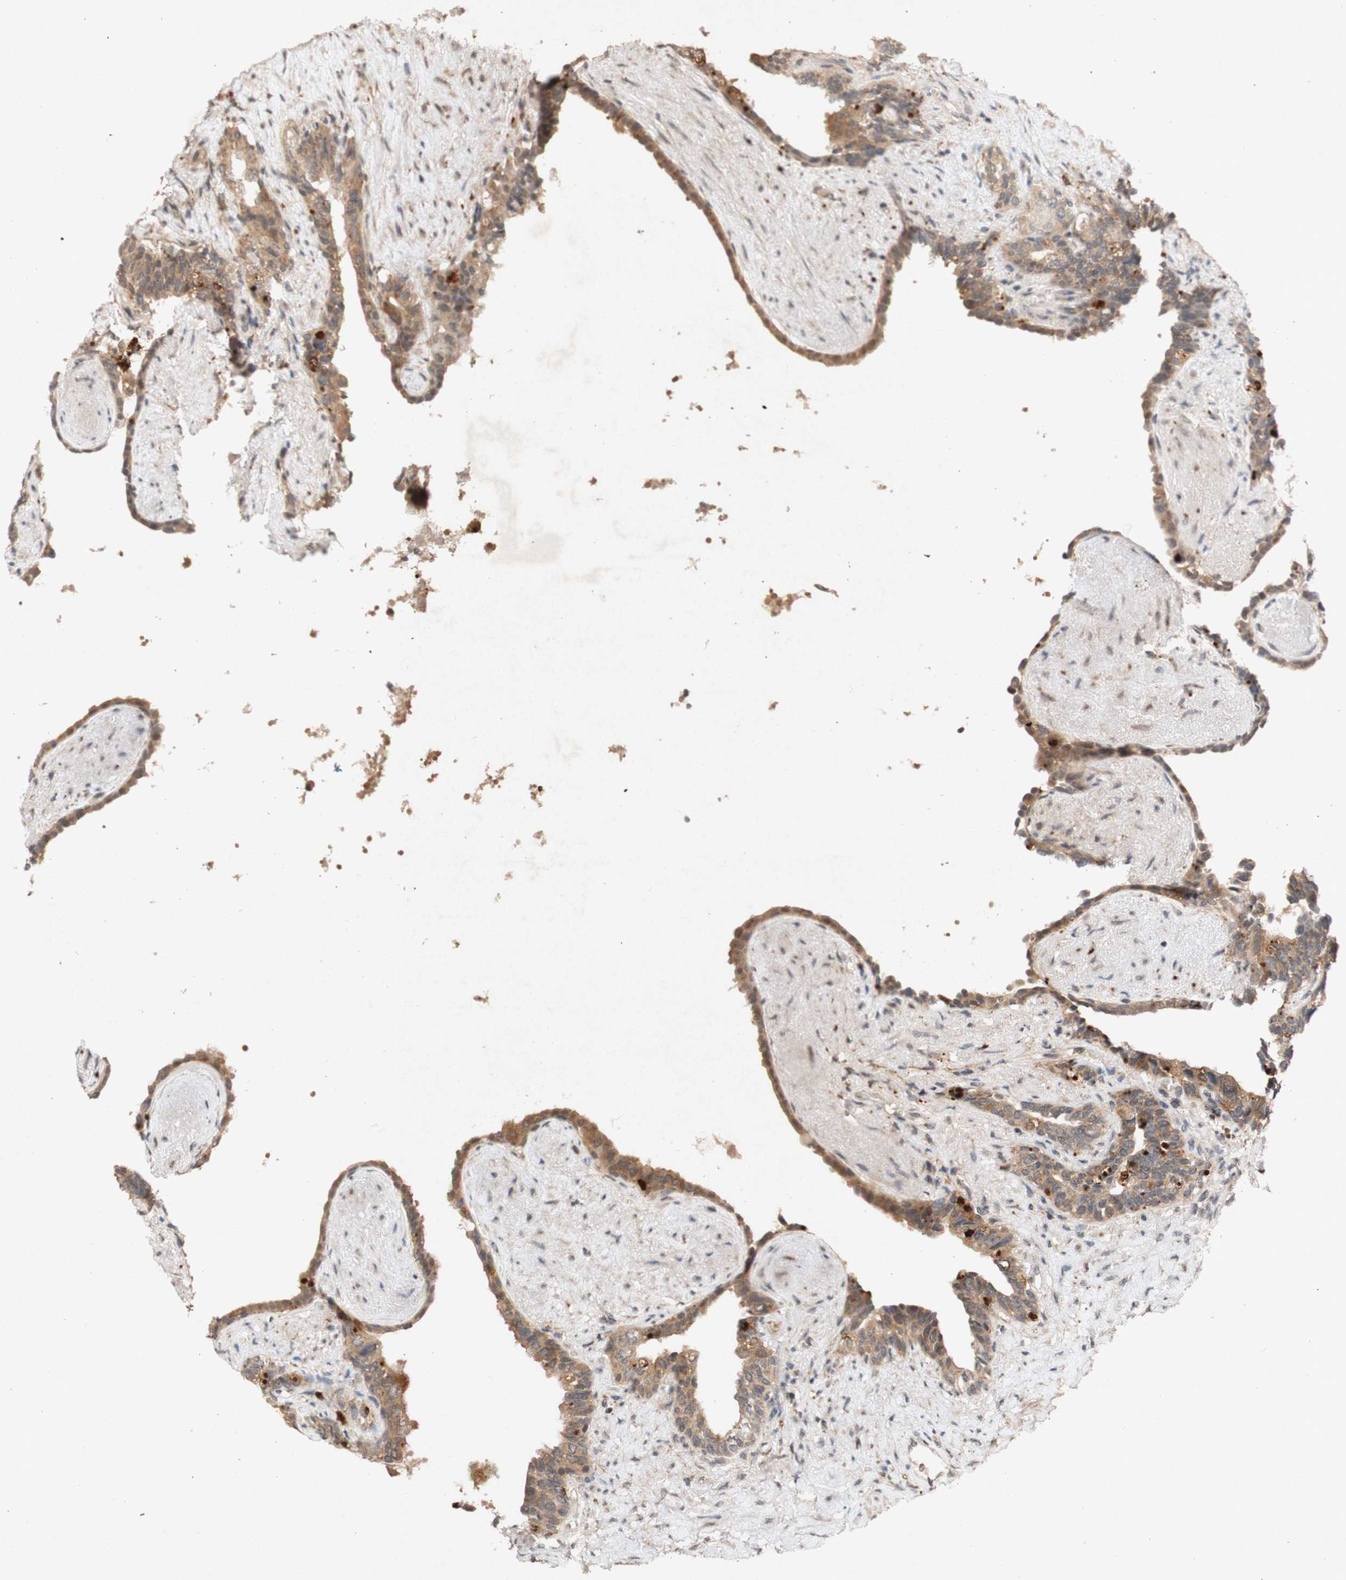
{"staining": {"intensity": "moderate", "quantity": ">75%", "location": "cytoplasmic/membranous"}, "tissue": "seminal vesicle", "cell_type": "Glandular cells", "image_type": "normal", "snomed": [{"axis": "morphology", "description": "Normal tissue, NOS"}, {"axis": "topography", "description": "Seminal veicle"}], "caption": "This photomicrograph shows immunohistochemistry (IHC) staining of benign seminal vesicle, with medium moderate cytoplasmic/membranous expression in about >75% of glandular cells.", "gene": "PIN1", "patient": {"sex": "male", "age": 63}}